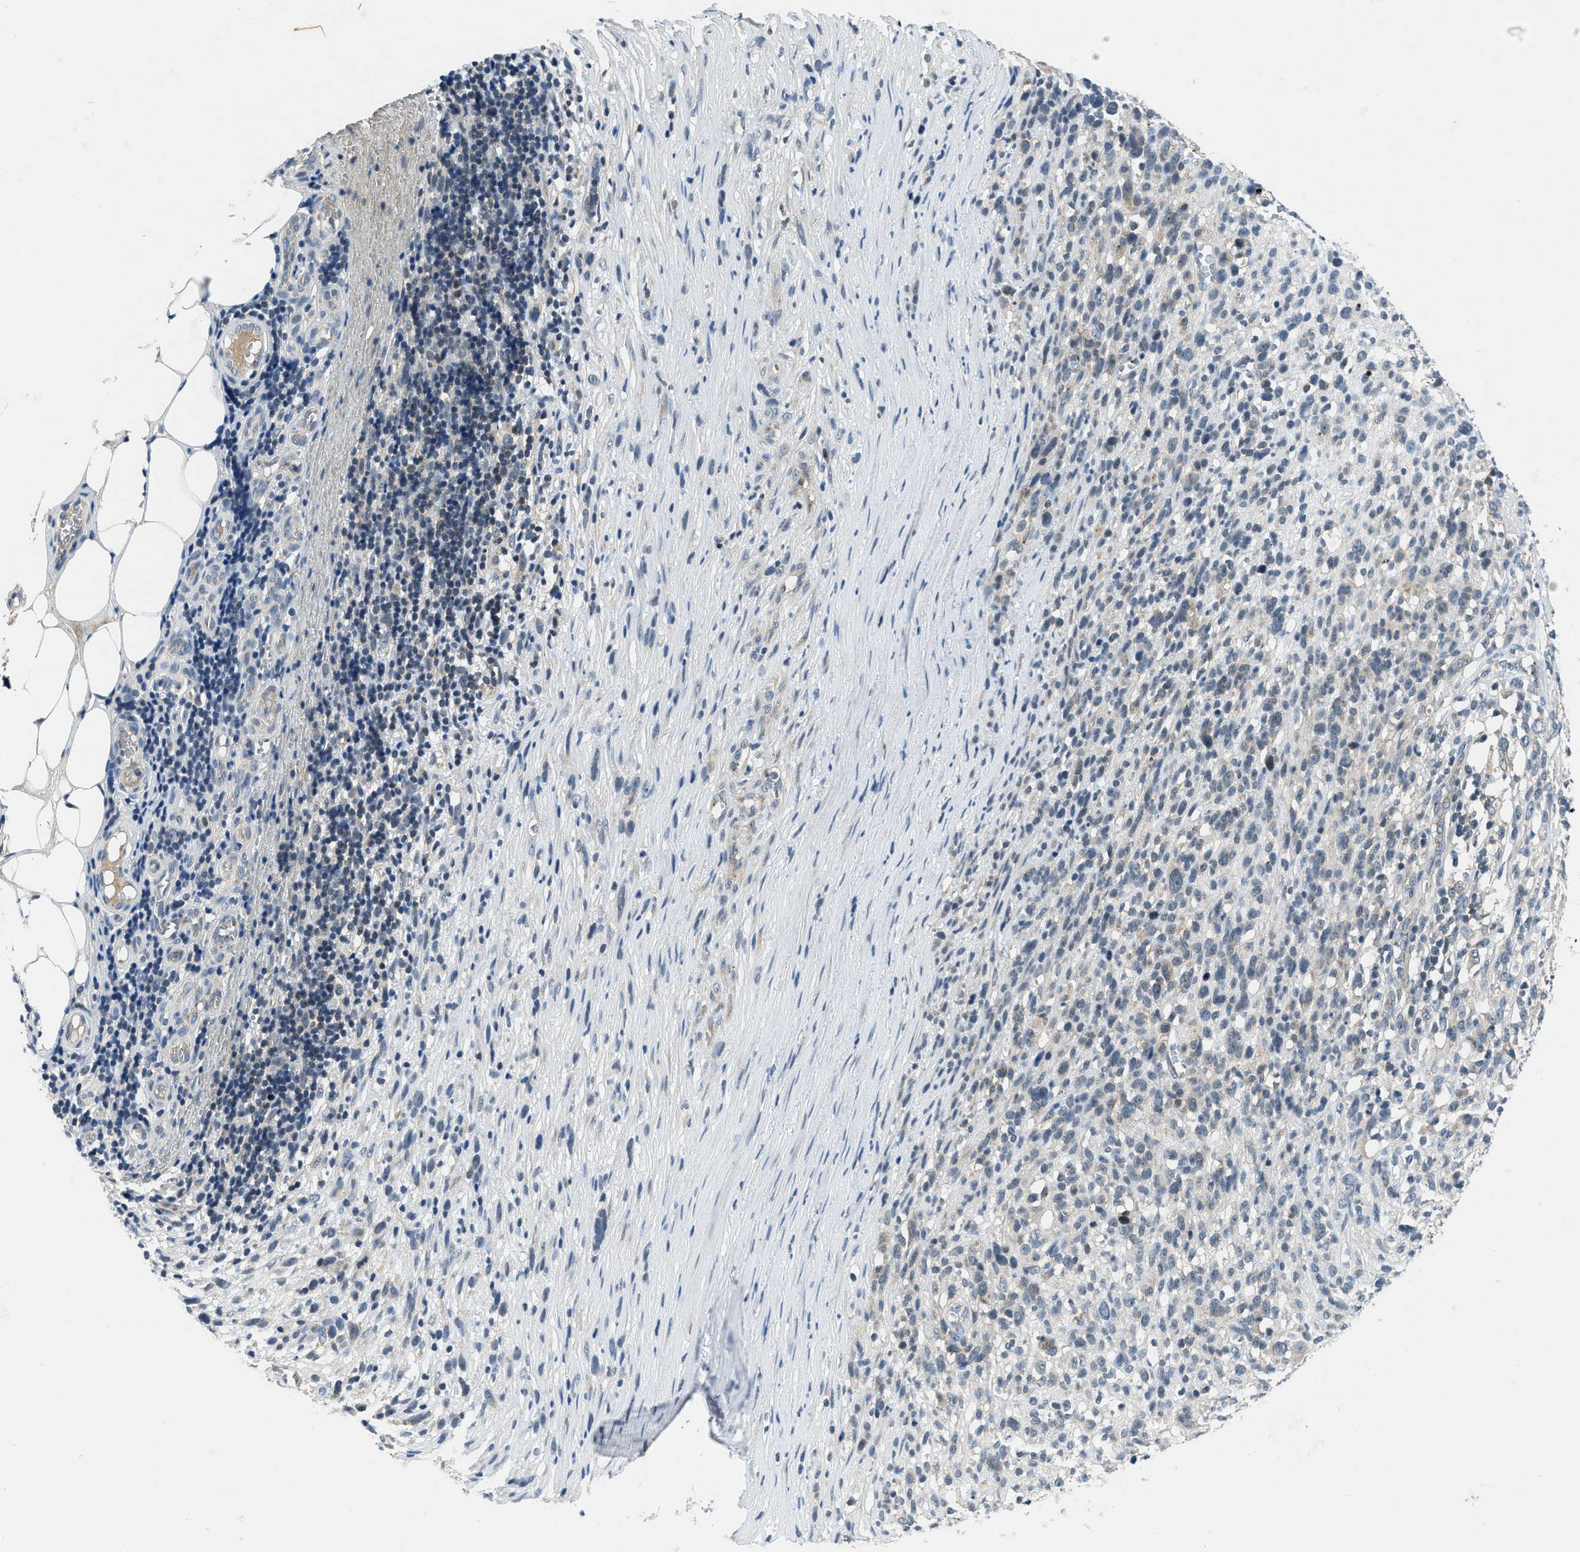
{"staining": {"intensity": "negative", "quantity": "none", "location": "none"}, "tissue": "melanoma", "cell_type": "Tumor cells", "image_type": "cancer", "snomed": [{"axis": "morphology", "description": "Malignant melanoma, NOS"}, {"axis": "topography", "description": "Skin"}], "caption": "There is no significant positivity in tumor cells of melanoma.", "gene": "PDE7A", "patient": {"sex": "female", "age": 55}}